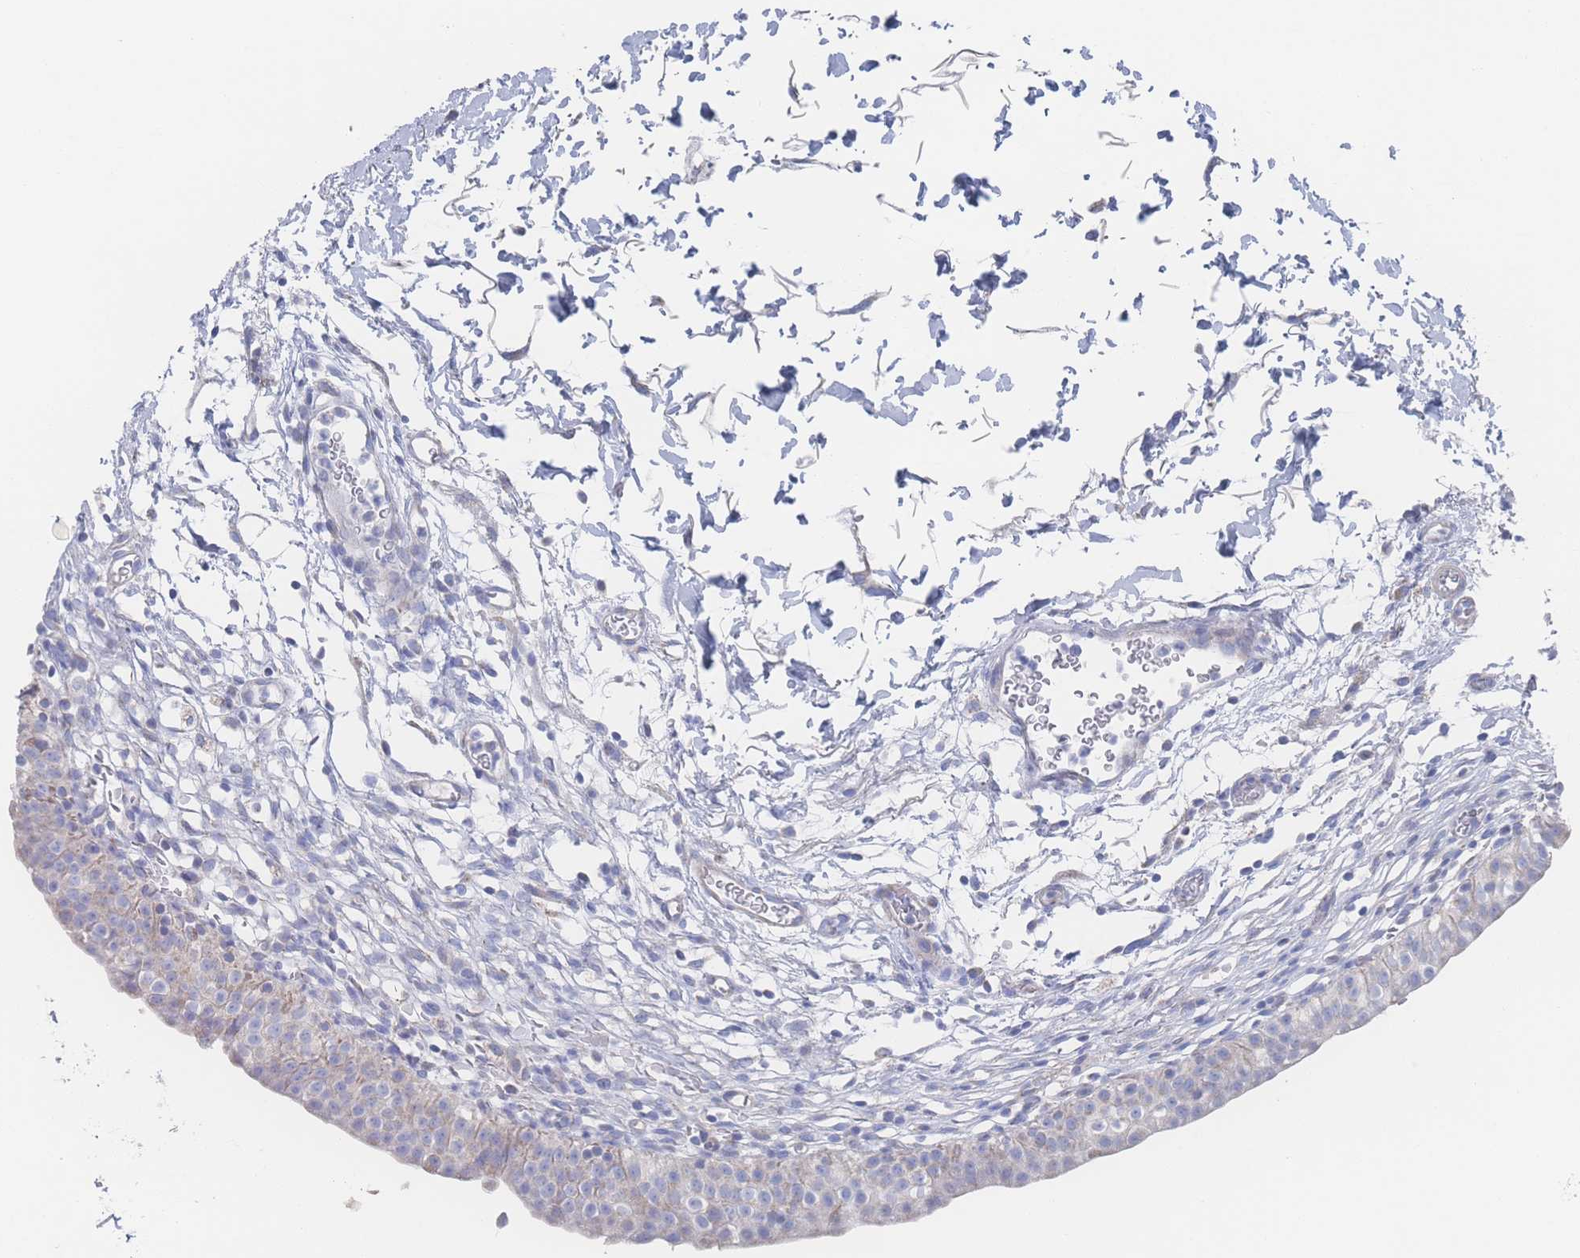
{"staining": {"intensity": "weak", "quantity": "<25%", "location": "cytoplasmic/membranous"}, "tissue": "urinary bladder", "cell_type": "Urothelial cells", "image_type": "normal", "snomed": [{"axis": "morphology", "description": "Normal tissue, NOS"}, {"axis": "topography", "description": "Urinary bladder"}, {"axis": "topography", "description": "Peripheral nerve tissue"}], "caption": "A histopathology image of human urinary bladder is negative for staining in urothelial cells. (Brightfield microscopy of DAB immunohistochemistry at high magnification).", "gene": "SNPH", "patient": {"sex": "male", "age": 55}}